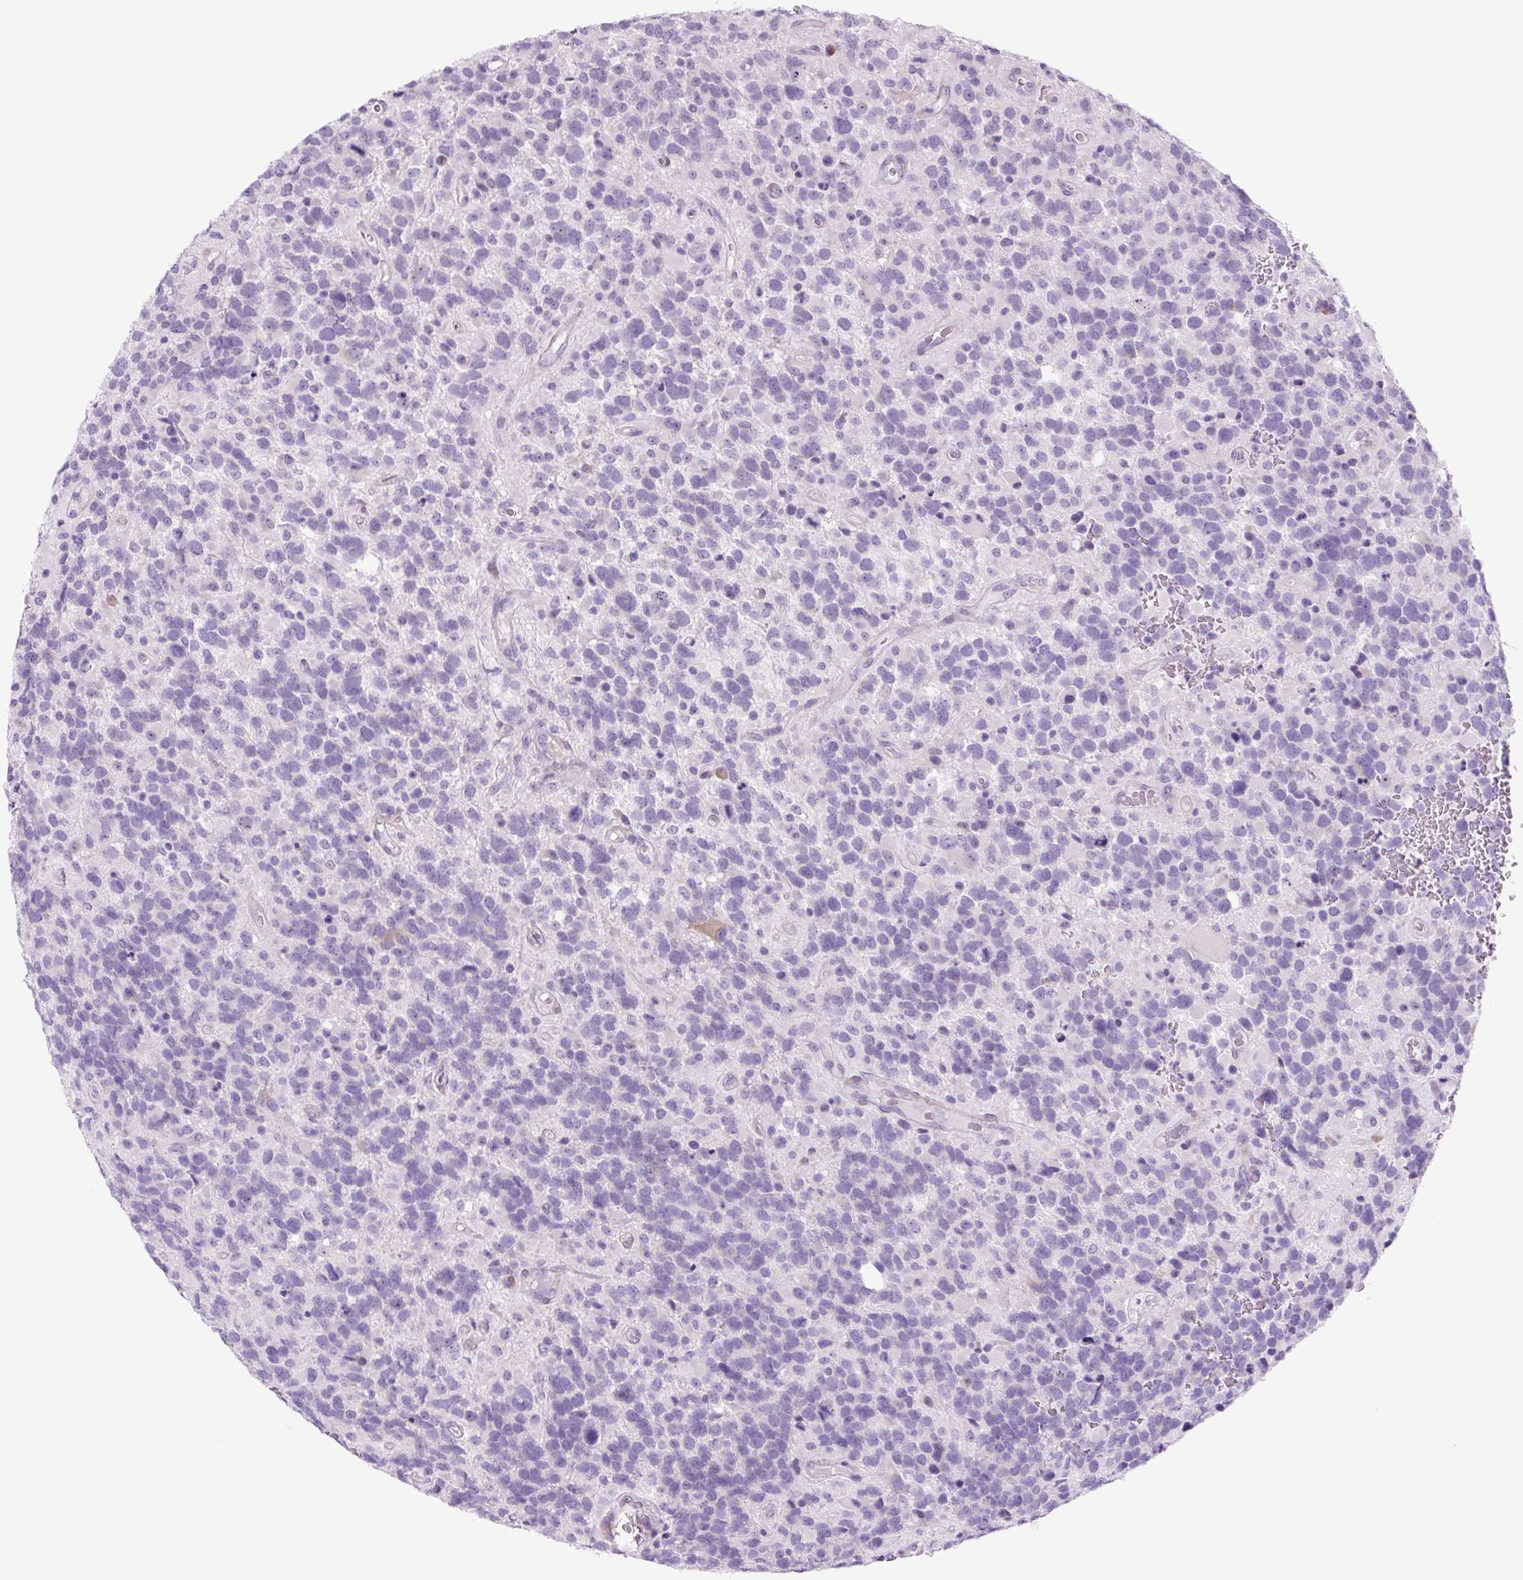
{"staining": {"intensity": "negative", "quantity": "none", "location": "none"}, "tissue": "glioma", "cell_type": "Tumor cells", "image_type": "cancer", "snomed": [{"axis": "morphology", "description": "Glioma, malignant, High grade"}, {"axis": "topography", "description": "Brain"}], "caption": "The micrograph exhibits no significant positivity in tumor cells of glioma. The staining was performed using DAB (3,3'-diaminobenzidine) to visualize the protein expression in brown, while the nuclei were stained in blue with hematoxylin (Magnification: 20x).", "gene": "RRS1", "patient": {"sex": "female", "age": 40}}